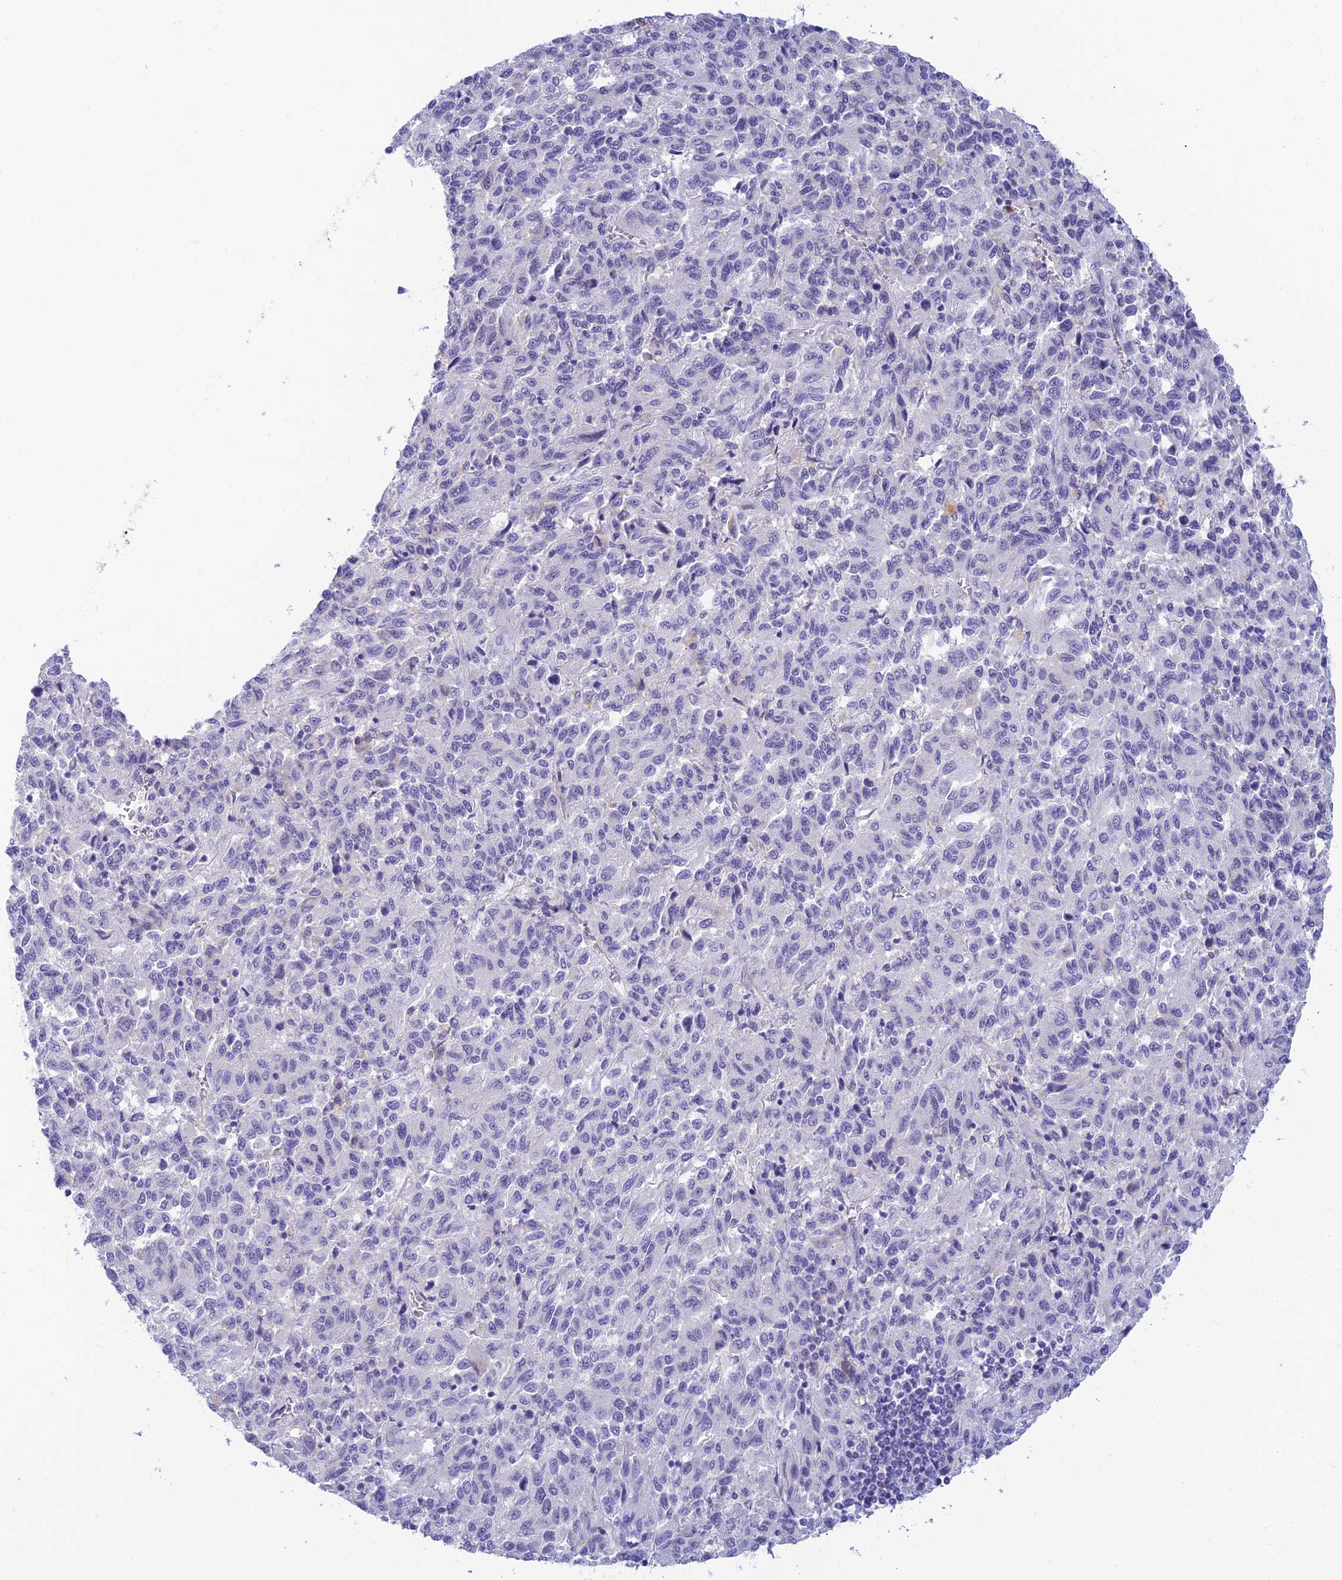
{"staining": {"intensity": "negative", "quantity": "none", "location": "none"}, "tissue": "melanoma", "cell_type": "Tumor cells", "image_type": "cancer", "snomed": [{"axis": "morphology", "description": "Malignant melanoma, Metastatic site"}, {"axis": "topography", "description": "Lung"}], "caption": "Immunohistochemistry (IHC) photomicrograph of neoplastic tissue: human melanoma stained with DAB (3,3'-diaminobenzidine) displays no significant protein staining in tumor cells.", "gene": "INTS13", "patient": {"sex": "male", "age": 64}}